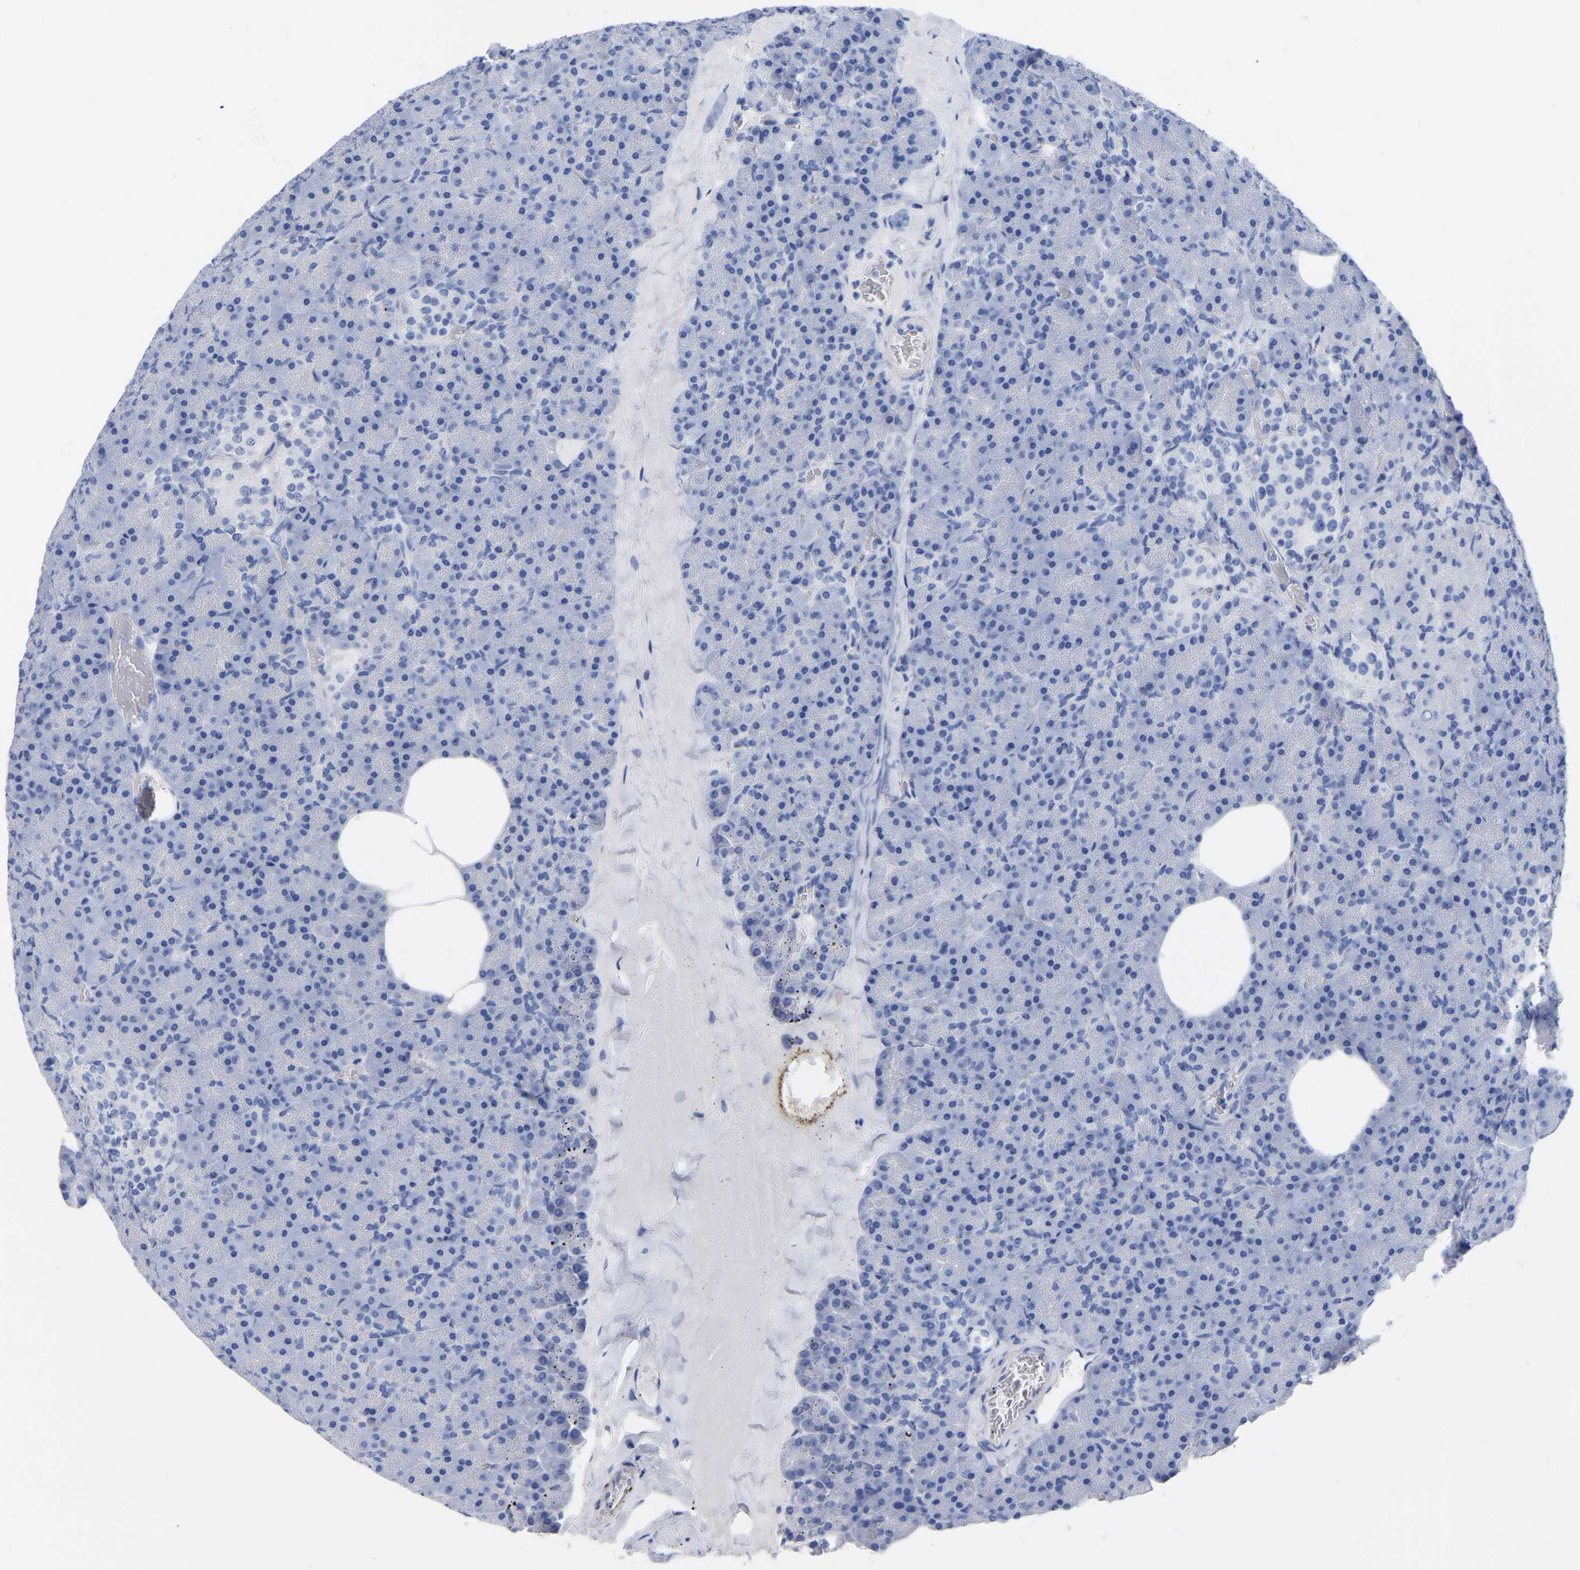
{"staining": {"intensity": "negative", "quantity": "none", "location": "none"}, "tissue": "pancreas", "cell_type": "Exocrine glandular cells", "image_type": "normal", "snomed": [{"axis": "morphology", "description": "Normal tissue, NOS"}, {"axis": "morphology", "description": "Carcinoid, malignant, NOS"}, {"axis": "topography", "description": "Pancreas"}], "caption": "The immunohistochemistry (IHC) histopathology image has no significant positivity in exocrine glandular cells of pancreas.", "gene": "HAPLN1", "patient": {"sex": "female", "age": 35}}